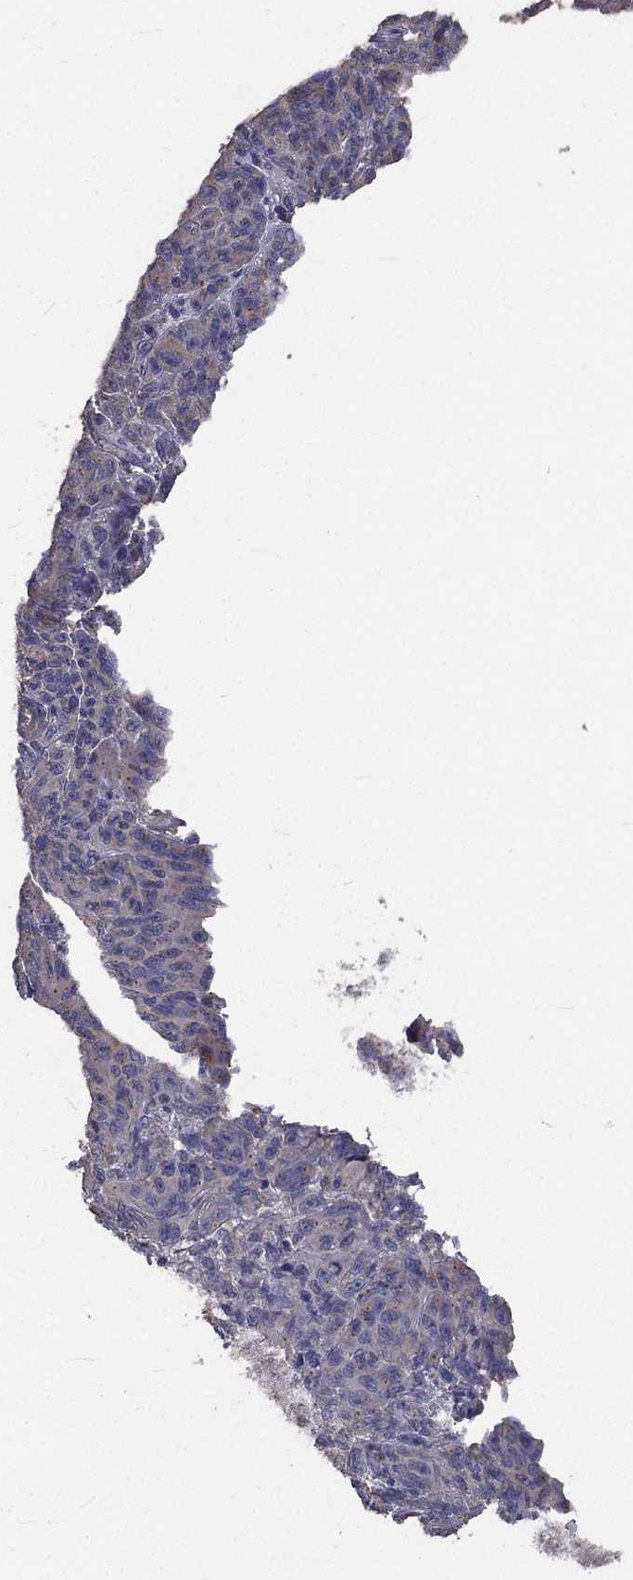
{"staining": {"intensity": "moderate", "quantity": "<25%", "location": "cytoplasmic/membranous"}, "tissue": "melanoma", "cell_type": "Tumor cells", "image_type": "cancer", "snomed": [{"axis": "morphology", "description": "Malignant melanoma, NOS"}, {"axis": "topography", "description": "Vulva, labia, clitoris and Bartholin´s gland, NO"}], "caption": "Protein expression analysis of malignant melanoma displays moderate cytoplasmic/membranous staining in about <25% of tumor cells.", "gene": "CROCC", "patient": {"sex": "female", "age": 75}}